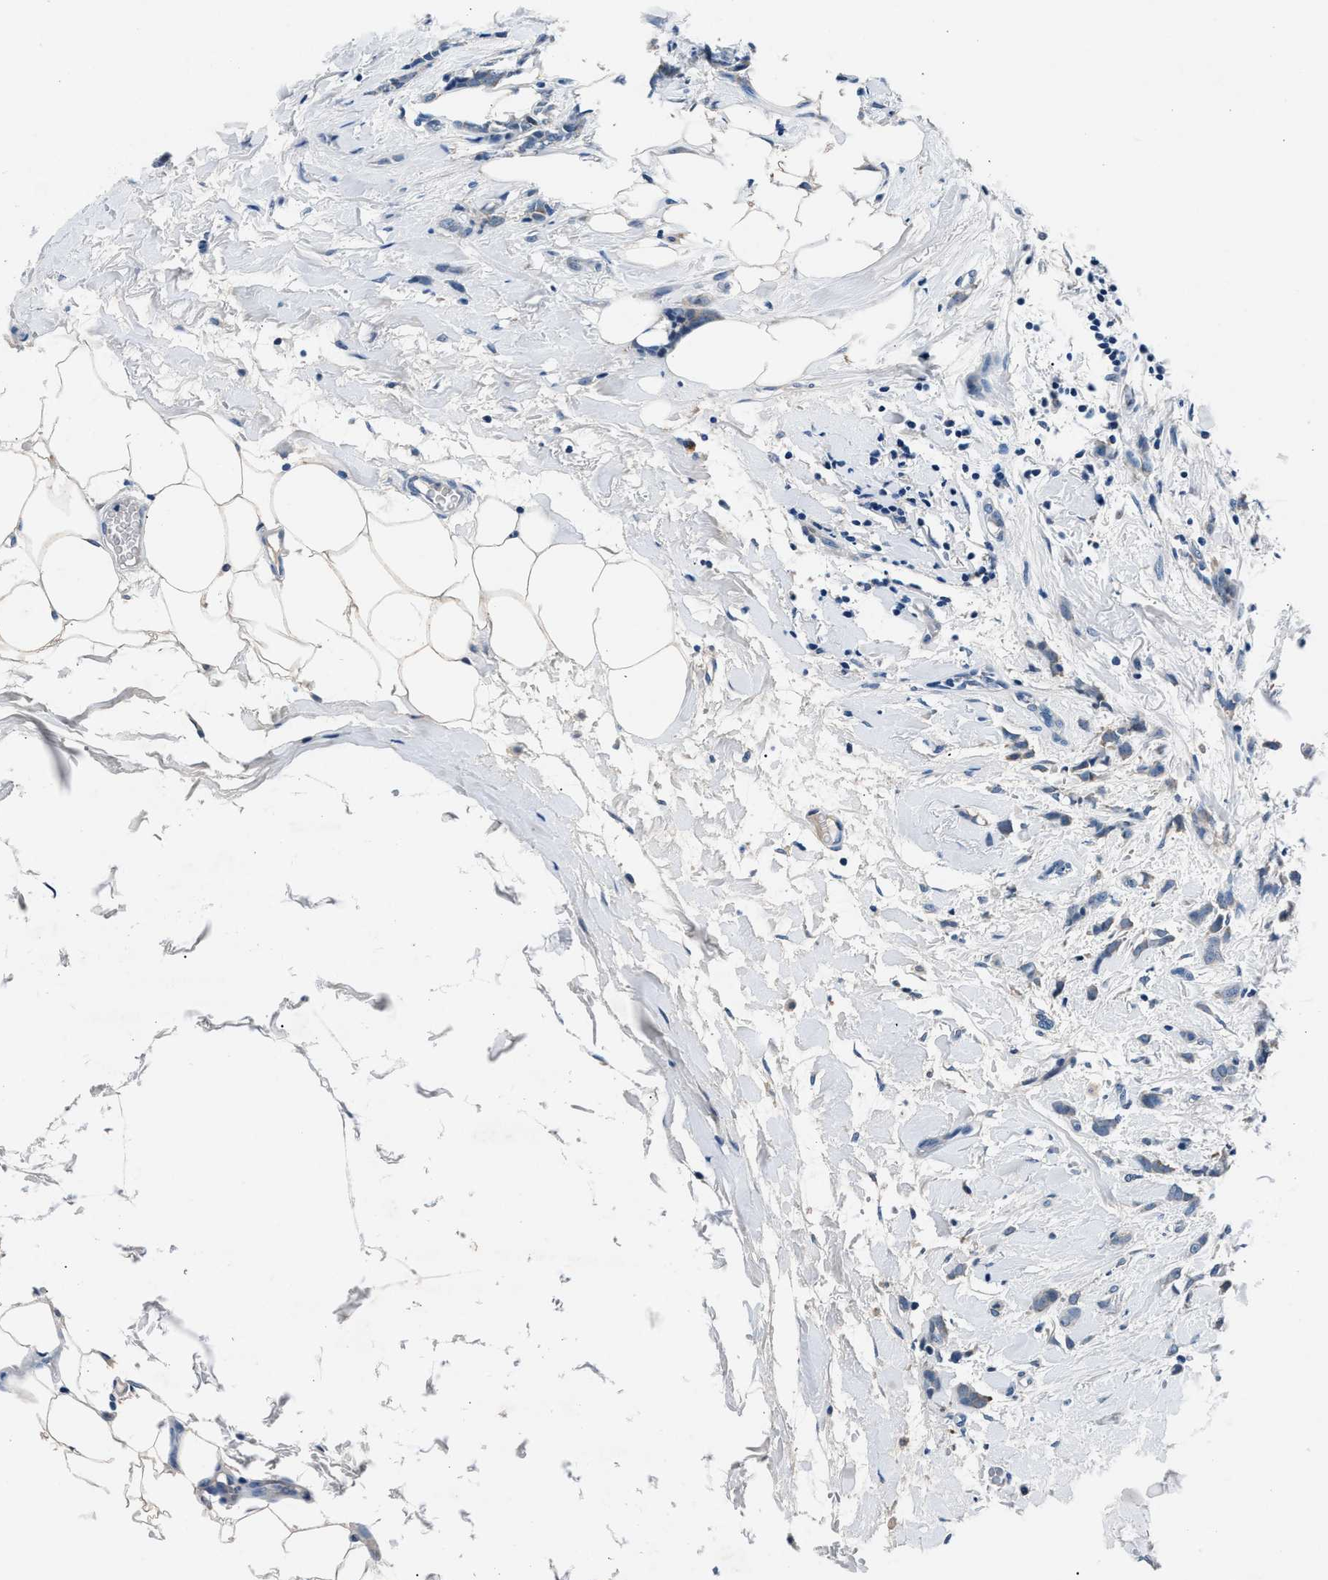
{"staining": {"intensity": "negative", "quantity": "none", "location": "none"}, "tissue": "breast cancer", "cell_type": "Tumor cells", "image_type": "cancer", "snomed": [{"axis": "morphology", "description": "Lobular carcinoma, in situ"}, {"axis": "morphology", "description": "Lobular carcinoma"}, {"axis": "topography", "description": "Breast"}], "caption": "IHC histopathology image of human breast cancer (lobular carcinoma in situ) stained for a protein (brown), which displays no expression in tumor cells.", "gene": "DENND6B", "patient": {"sex": "female", "age": 41}}